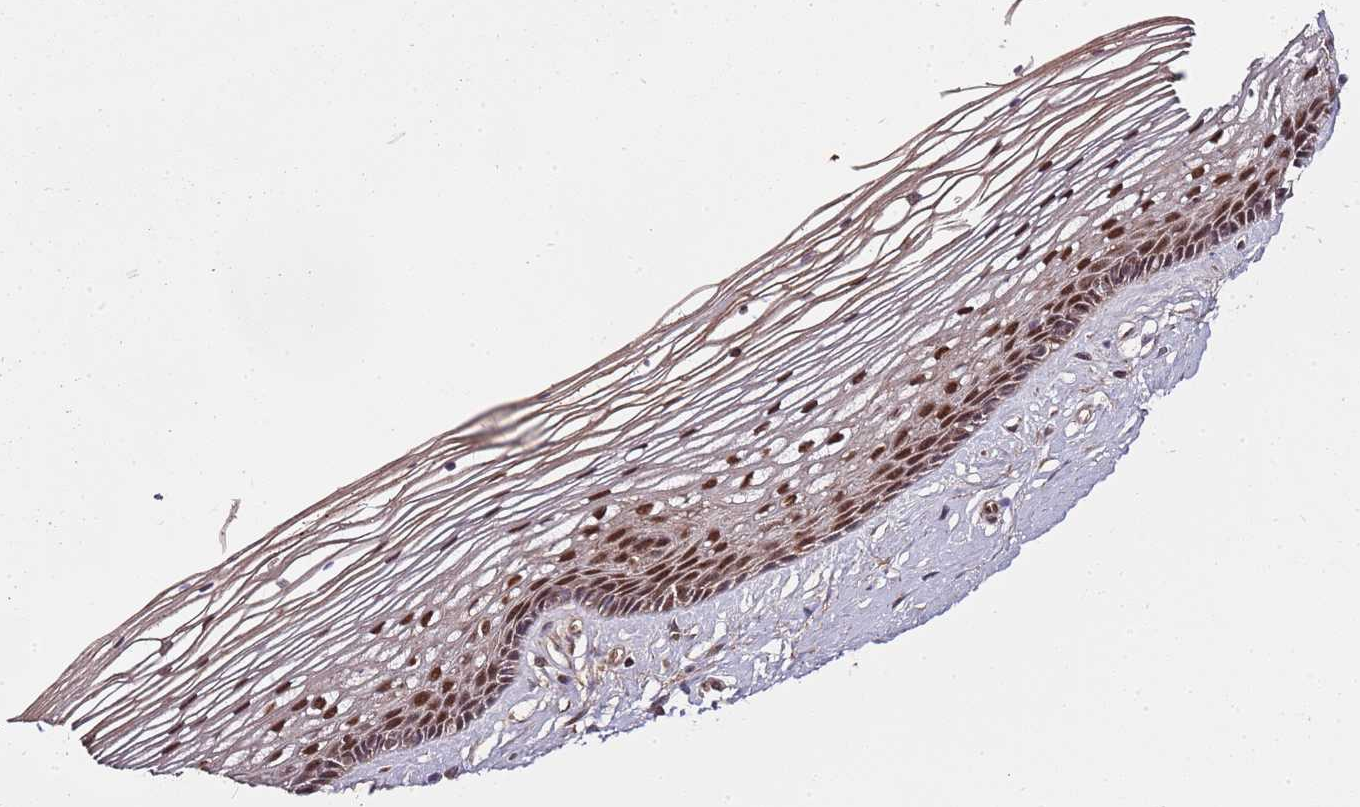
{"staining": {"intensity": "moderate", "quantity": ">75%", "location": "cytoplasmic/membranous,nuclear"}, "tissue": "vagina", "cell_type": "Squamous epithelial cells", "image_type": "normal", "snomed": [{"axis": "morphology", "description": "Normal tissue, NOS"}, {"axis": "topography", "description": "Vagina"}], "caption": "Vagina stained with immunohistochemistry exhibits moderate cytoplasmic/membranous,nuclear positivity in about >75% of squamous epithelial cells. Using DAB (3,3'-diaminobenzidine) (brown) and hematoxylin (blue) stains, captured at high magnification using brightfield microscopy.", "gene": "EDC3", "patient": {"sex": "female", "age": 46}}